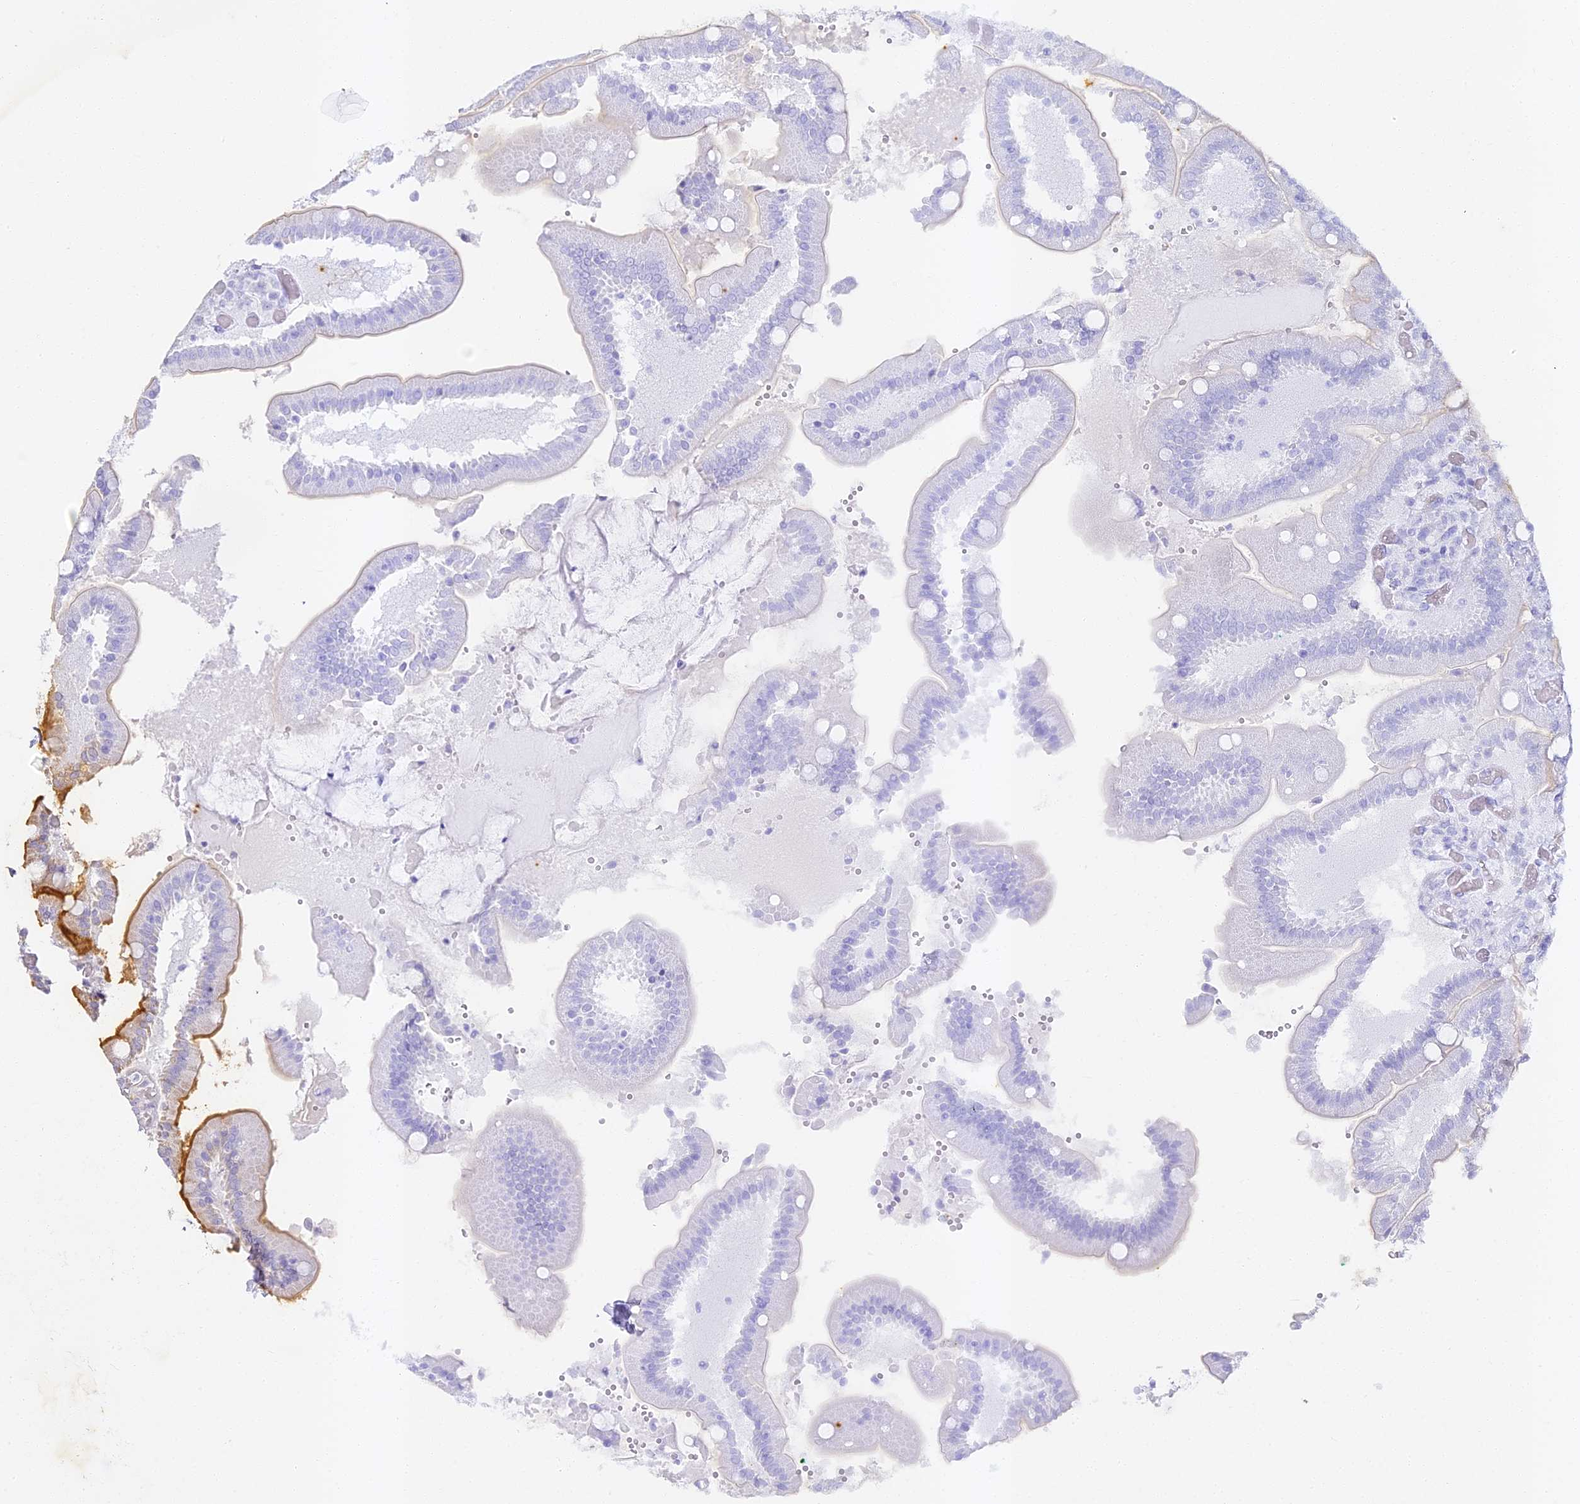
{"staining": {"intensity": "strong", "quantity": "<25%", "location": "cytoplasmic/membranous"}, "tissue": "duodenum", "cell_type": "Glandular cells", "image_type": "normal", "snomed": [{"axis": "morphology", "description": "Normal tissue, NOS"}, {"axis": "topography", "description": "Duodenum"}], "caption": "A photomicrograph showing strong cytoplasmic/membranous positivity in about <25% of glandular cells in normal duodenum, as visualized by brown immunohistochemical staining.", "gene": "ALPG", "patient": {"sex": "female", "age": 62}}